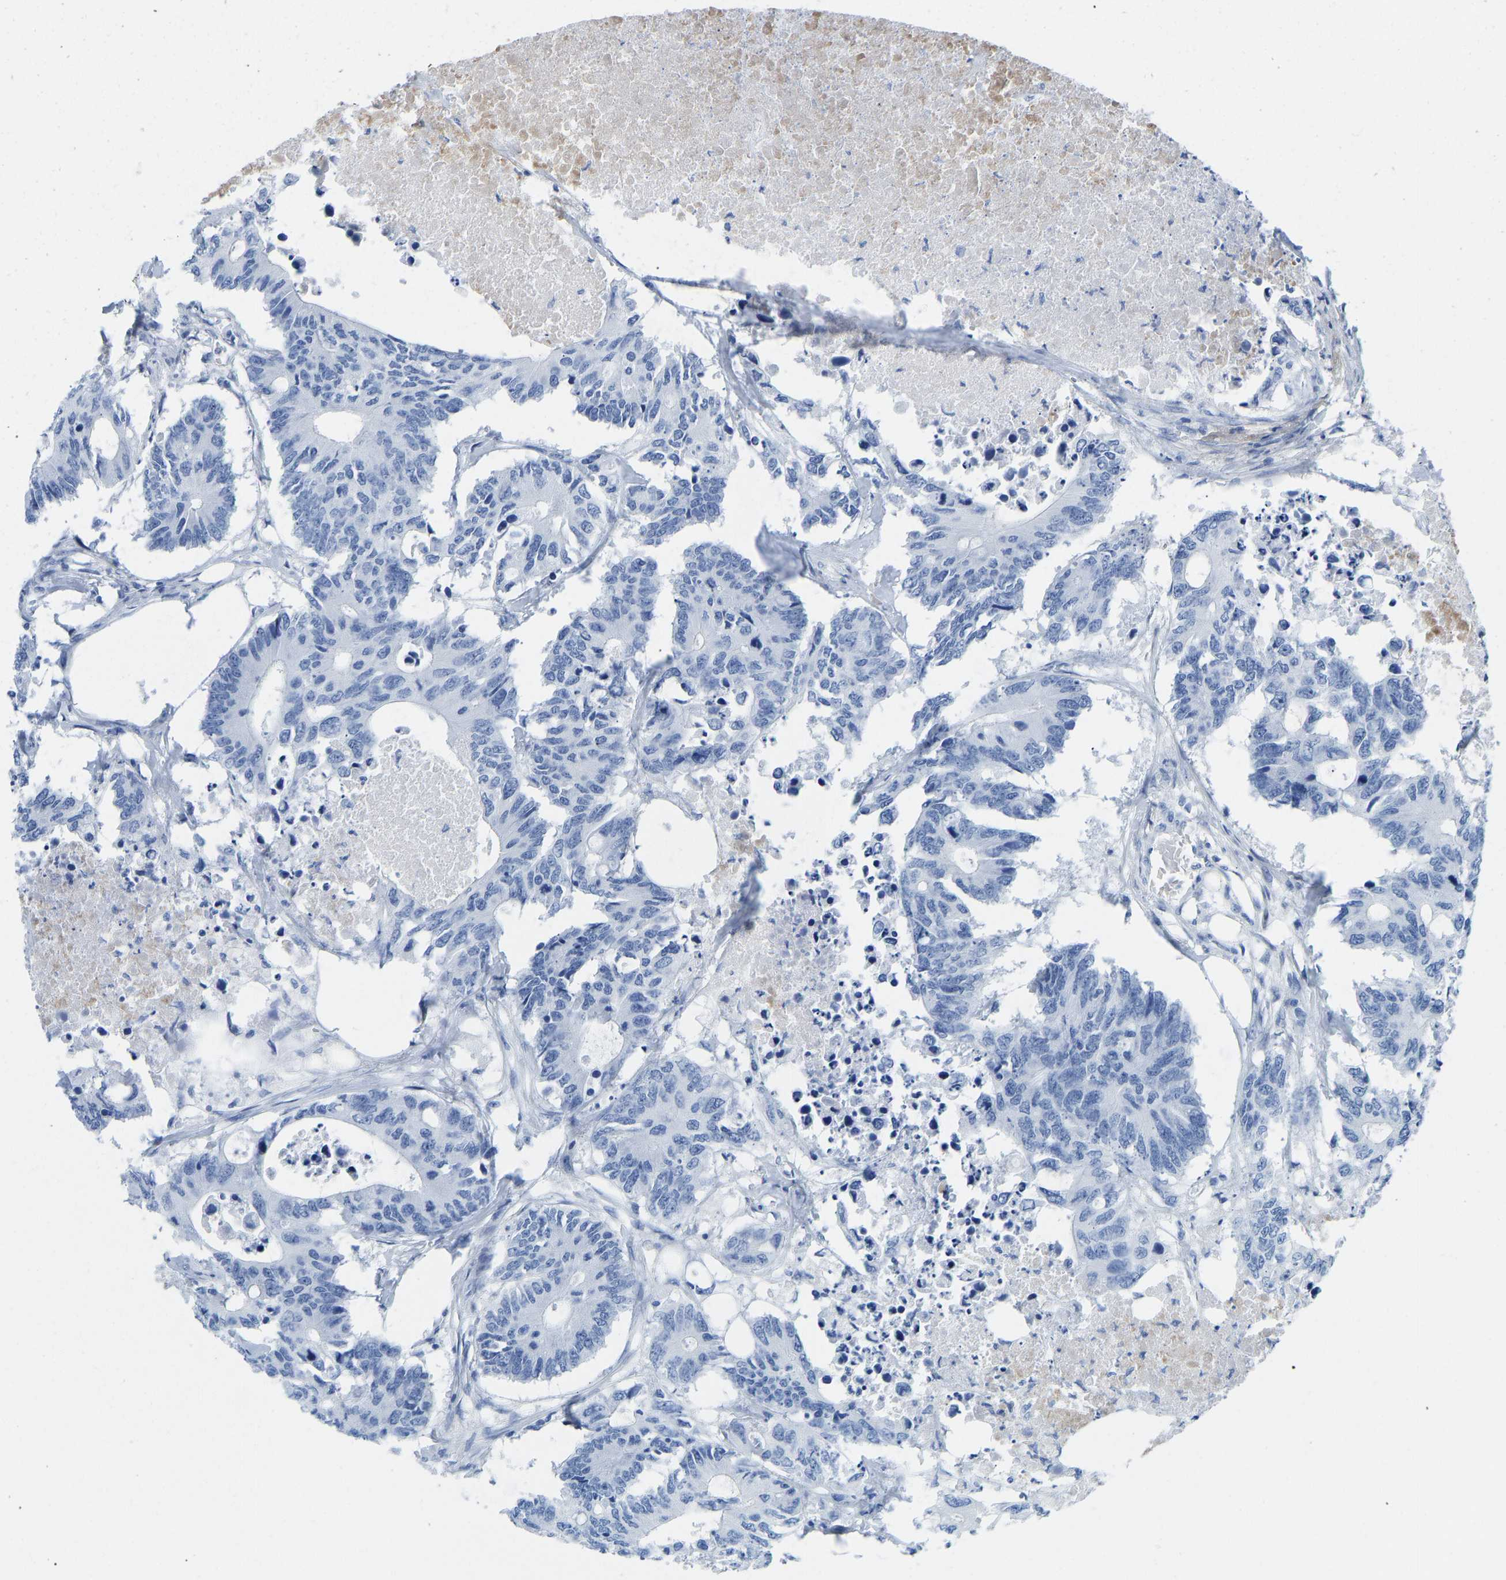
{"staining": {"intensity": "negative", "quantity": "none", "location": "none"}, "tissue": "colorectal cancer", "cell_type": "Tumor cells", "image_type": "cancer", "snomed": [{"axis": "morphology", "description": "Adenocarcinoma, NOS"}, {"axis": "topography", "description": "Colon"}], "caption": "Photomicrograph shows no significant protein staining in tumor cells of colorectal adenocarcinoma. (Stains: DAB immunohistochemistry with hematoxylin counter stain, Microscopy: brightfield microscopy at high magnification).", "gene": "NKAIN3", "patient": {"sex": "male", "age": 71}}